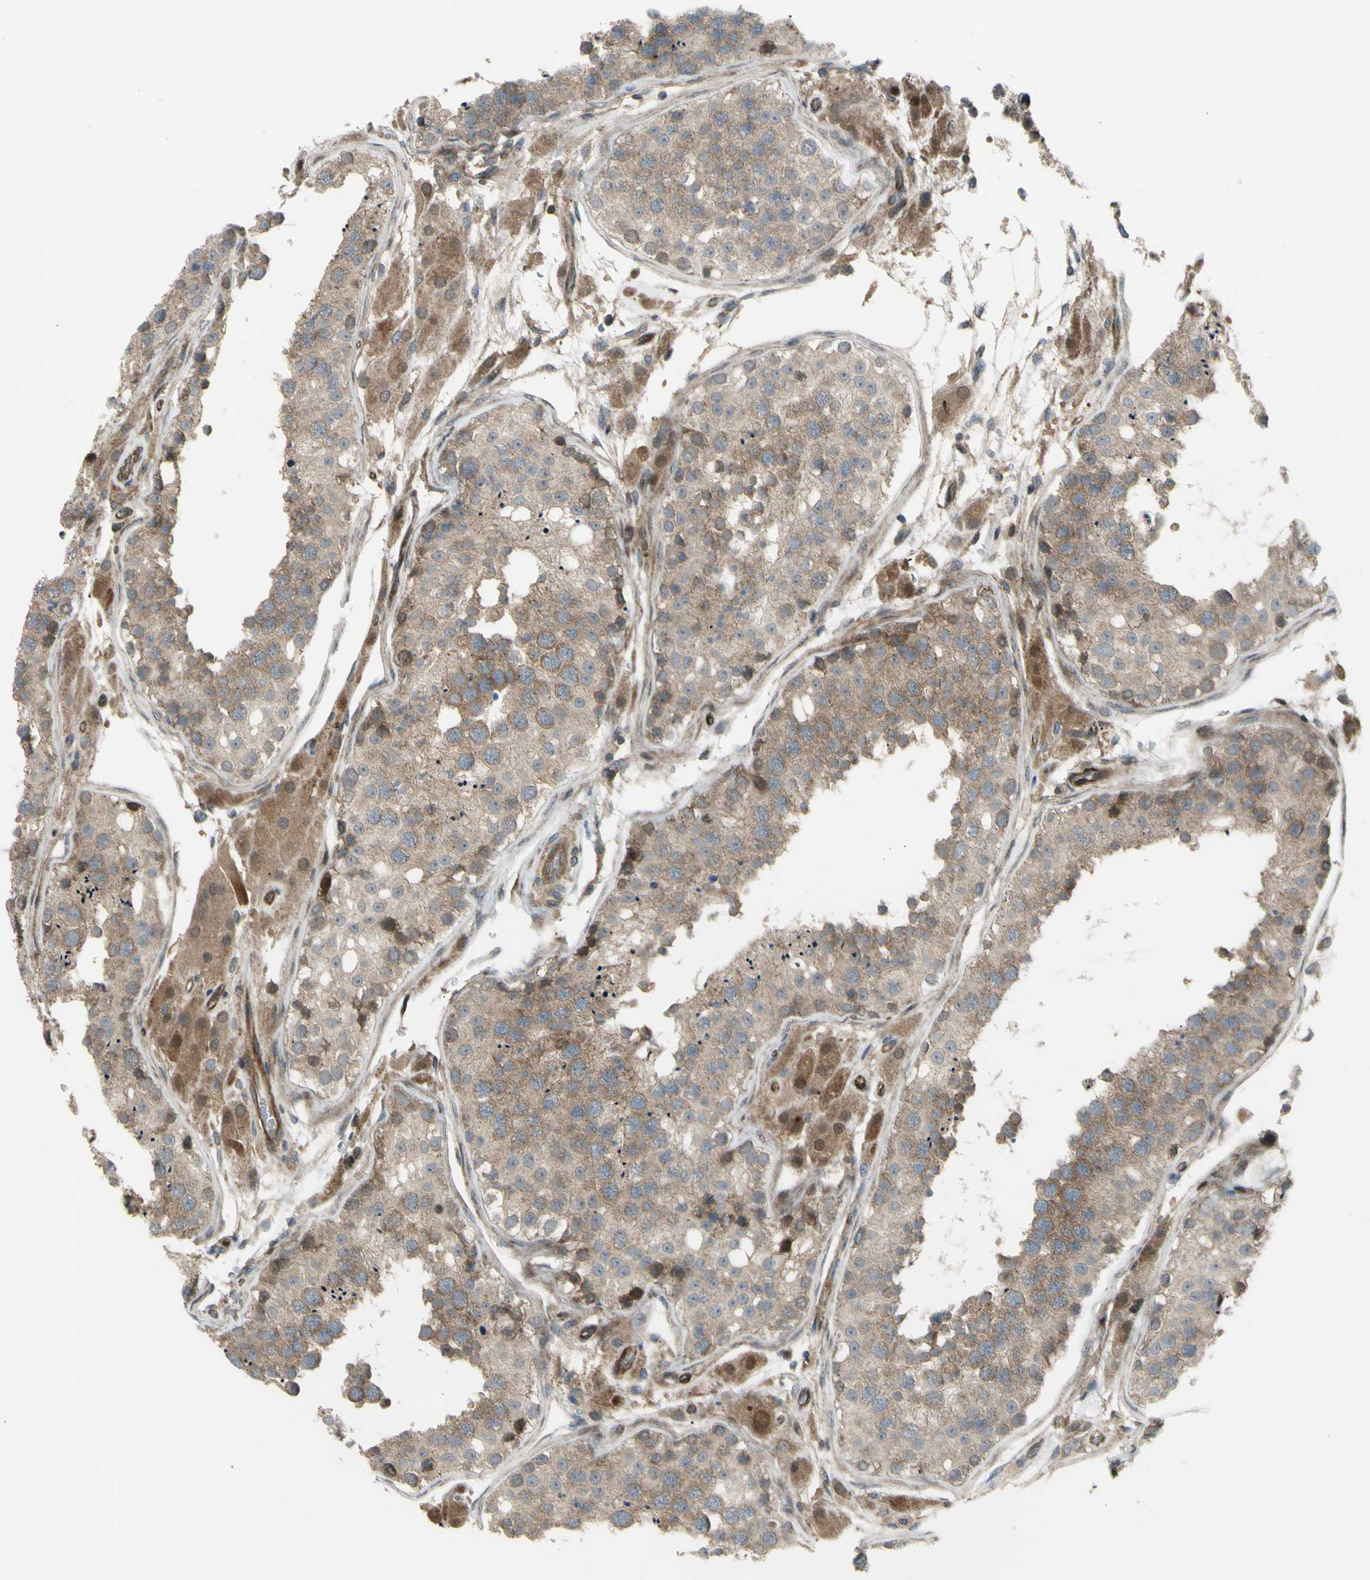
{"staining": {"intensity": "weak", "quantity": ">75%", "location": "cytoplasmic/membranous"}, "tissue": "testis", "cell_type": "Cells in seminiferous ducts", "image_type": "normal", "snomed": [{"axis": "morphology", "description": "Normal tissue, NOS"}, {"axis": "topography", "description": "Testis"}], "caption": "Brown immunohistochemical staining in unremarkable human testis shows weak cytoplasmic/membranous staining in about >75% of cells in seminiferous ducts. The staining was performed using DAB (3,3'-diaminobenzidine), with brown indicating positive protein expression. Nuclei are stained blue with hematoxylin.", "gene": "FLII", "patient": {"sex": "male", "age": 26}}